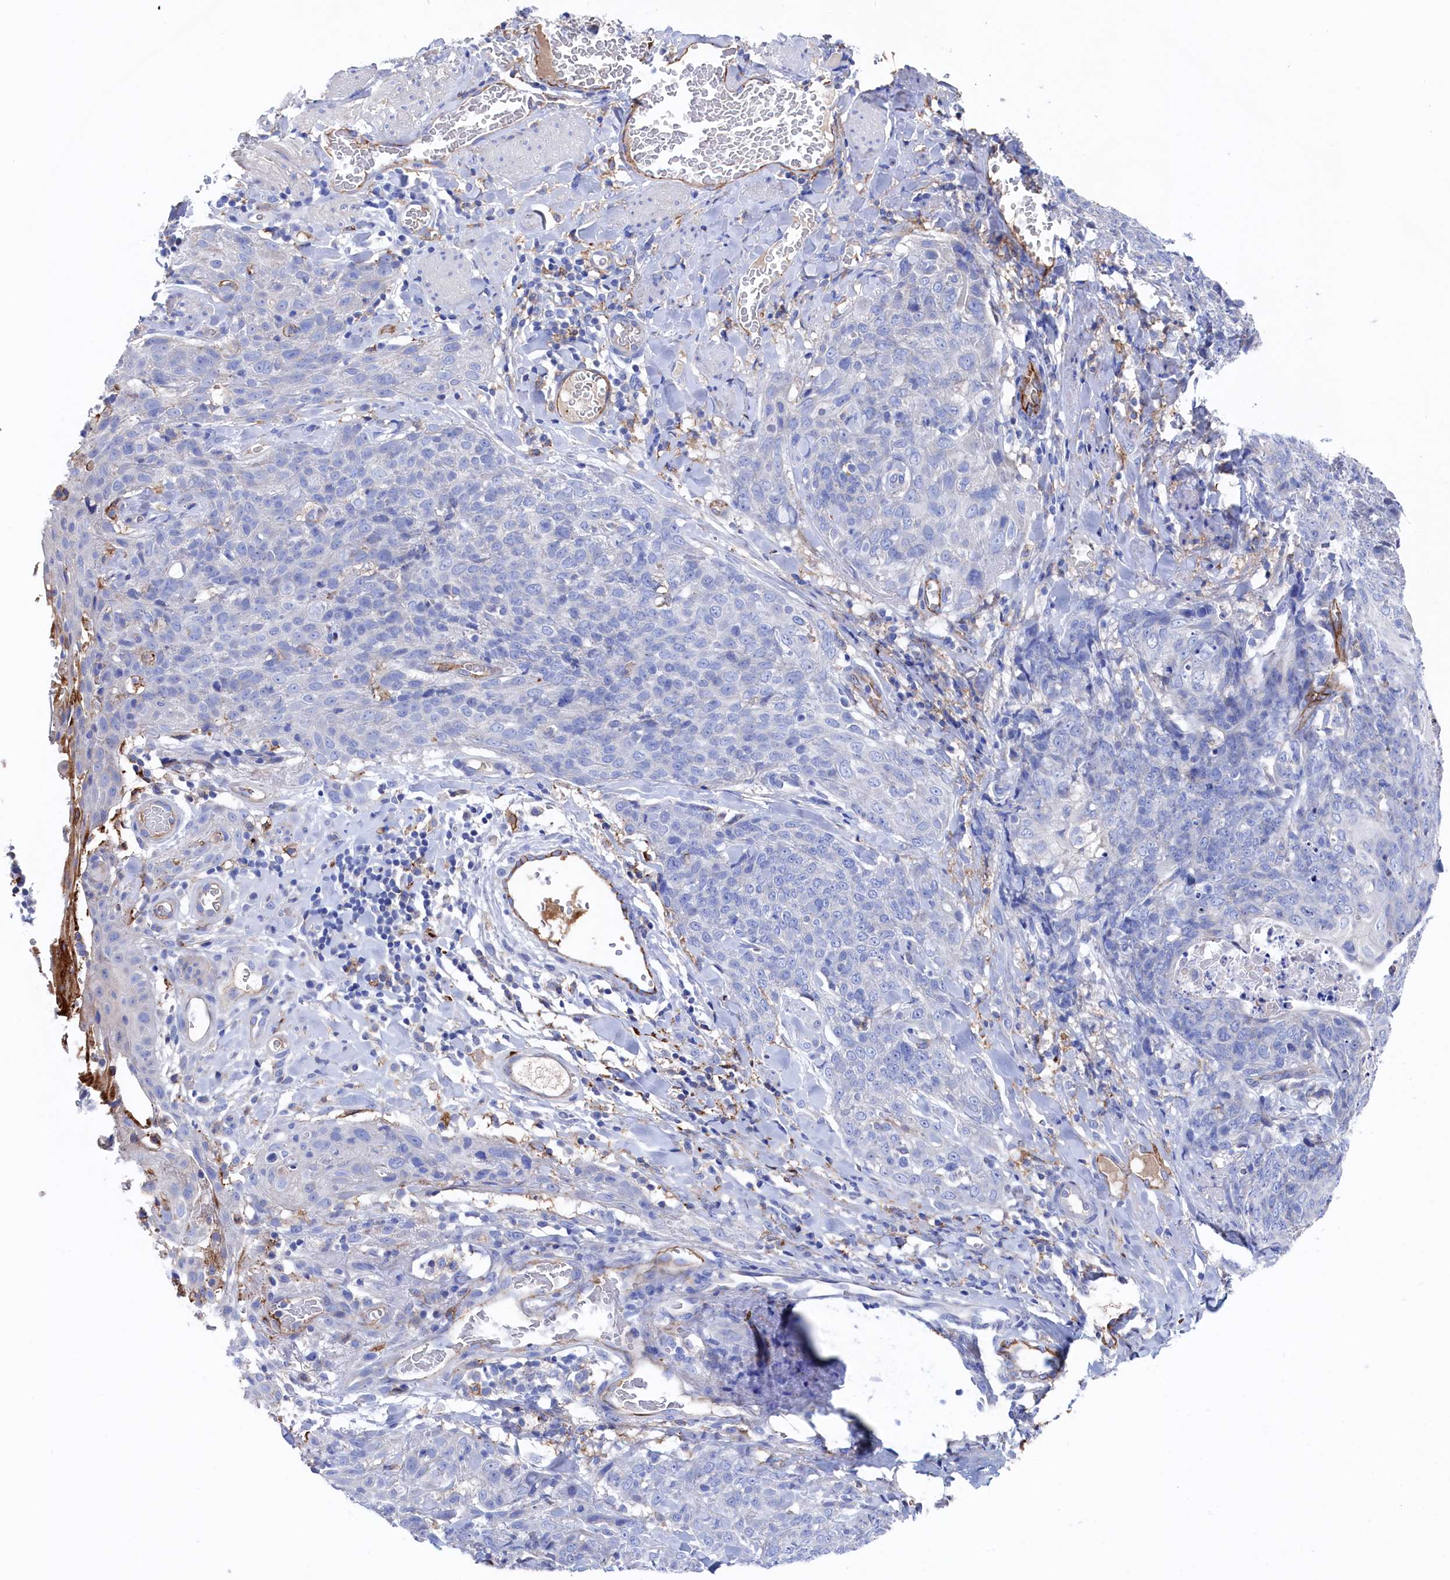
{"staining": {"intensity": "negative", "quantity": "none", "location": "none"}, "tissue": "skin cancer", "cell_type": "Tumor cells", "image_type": "cancer", "snomed": [{"axis": "morphology", "description": "Squamous cell carcinoma, NOS"}, {"axis": "topography", "description": "Skin"}, {"axis": "topography", "description": "Vulva"}], "caption": "A high-resolution micrograph shows immunohistochemistry staining of squamous cell carcinoma (skin), which demonstrates no significant expression in tumor cells. (Stains: DAB (3,3'-diaminobenzidine) IHC with hematoxylin counter stain, Microscopy: brightfield microscopy at high magnification).", "gene": "C12orf73", "patient": {"sex": "female", "age": 85}}